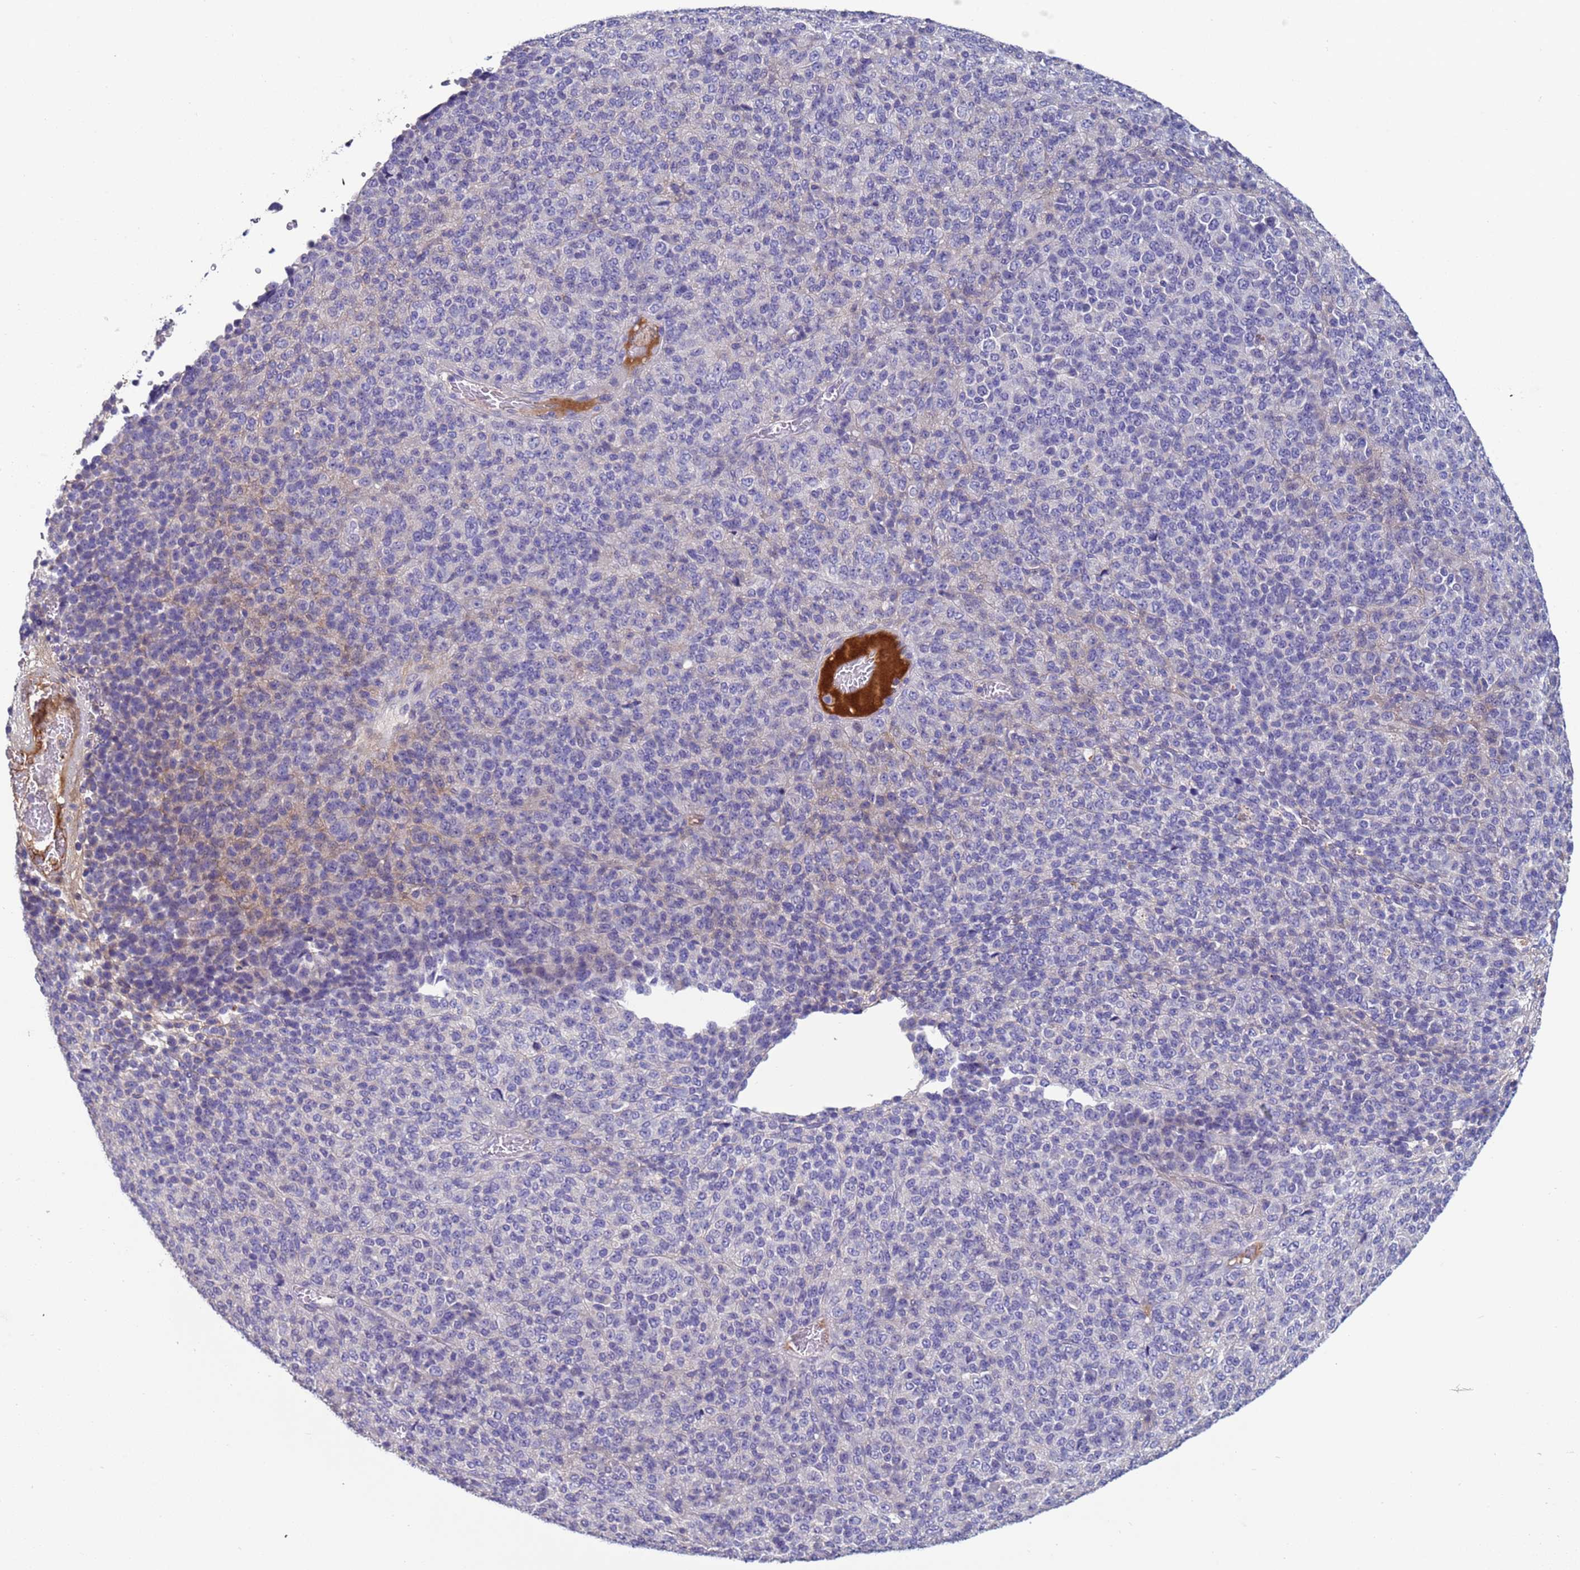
{"staining": {"intensity": "negative", "quantity": "none", "location": "none"}, "tissue": "melanoma", "cell_type": "Tumor cells", "image_type": "cancer", "snomed": [{"axis": "morphology", "description": "Malignant melanoma, Metastatic site"}, {"axis": "topography", "description": "Brain"}], "caption": "An immunohistochemistry image of malignant melanoma (metastatic site) is shown. There is no staining in tumor cells of malignant melanoma (metastatic site).", "gene": "TRIM51", "patient": {"sex": "female", "age": 56}}